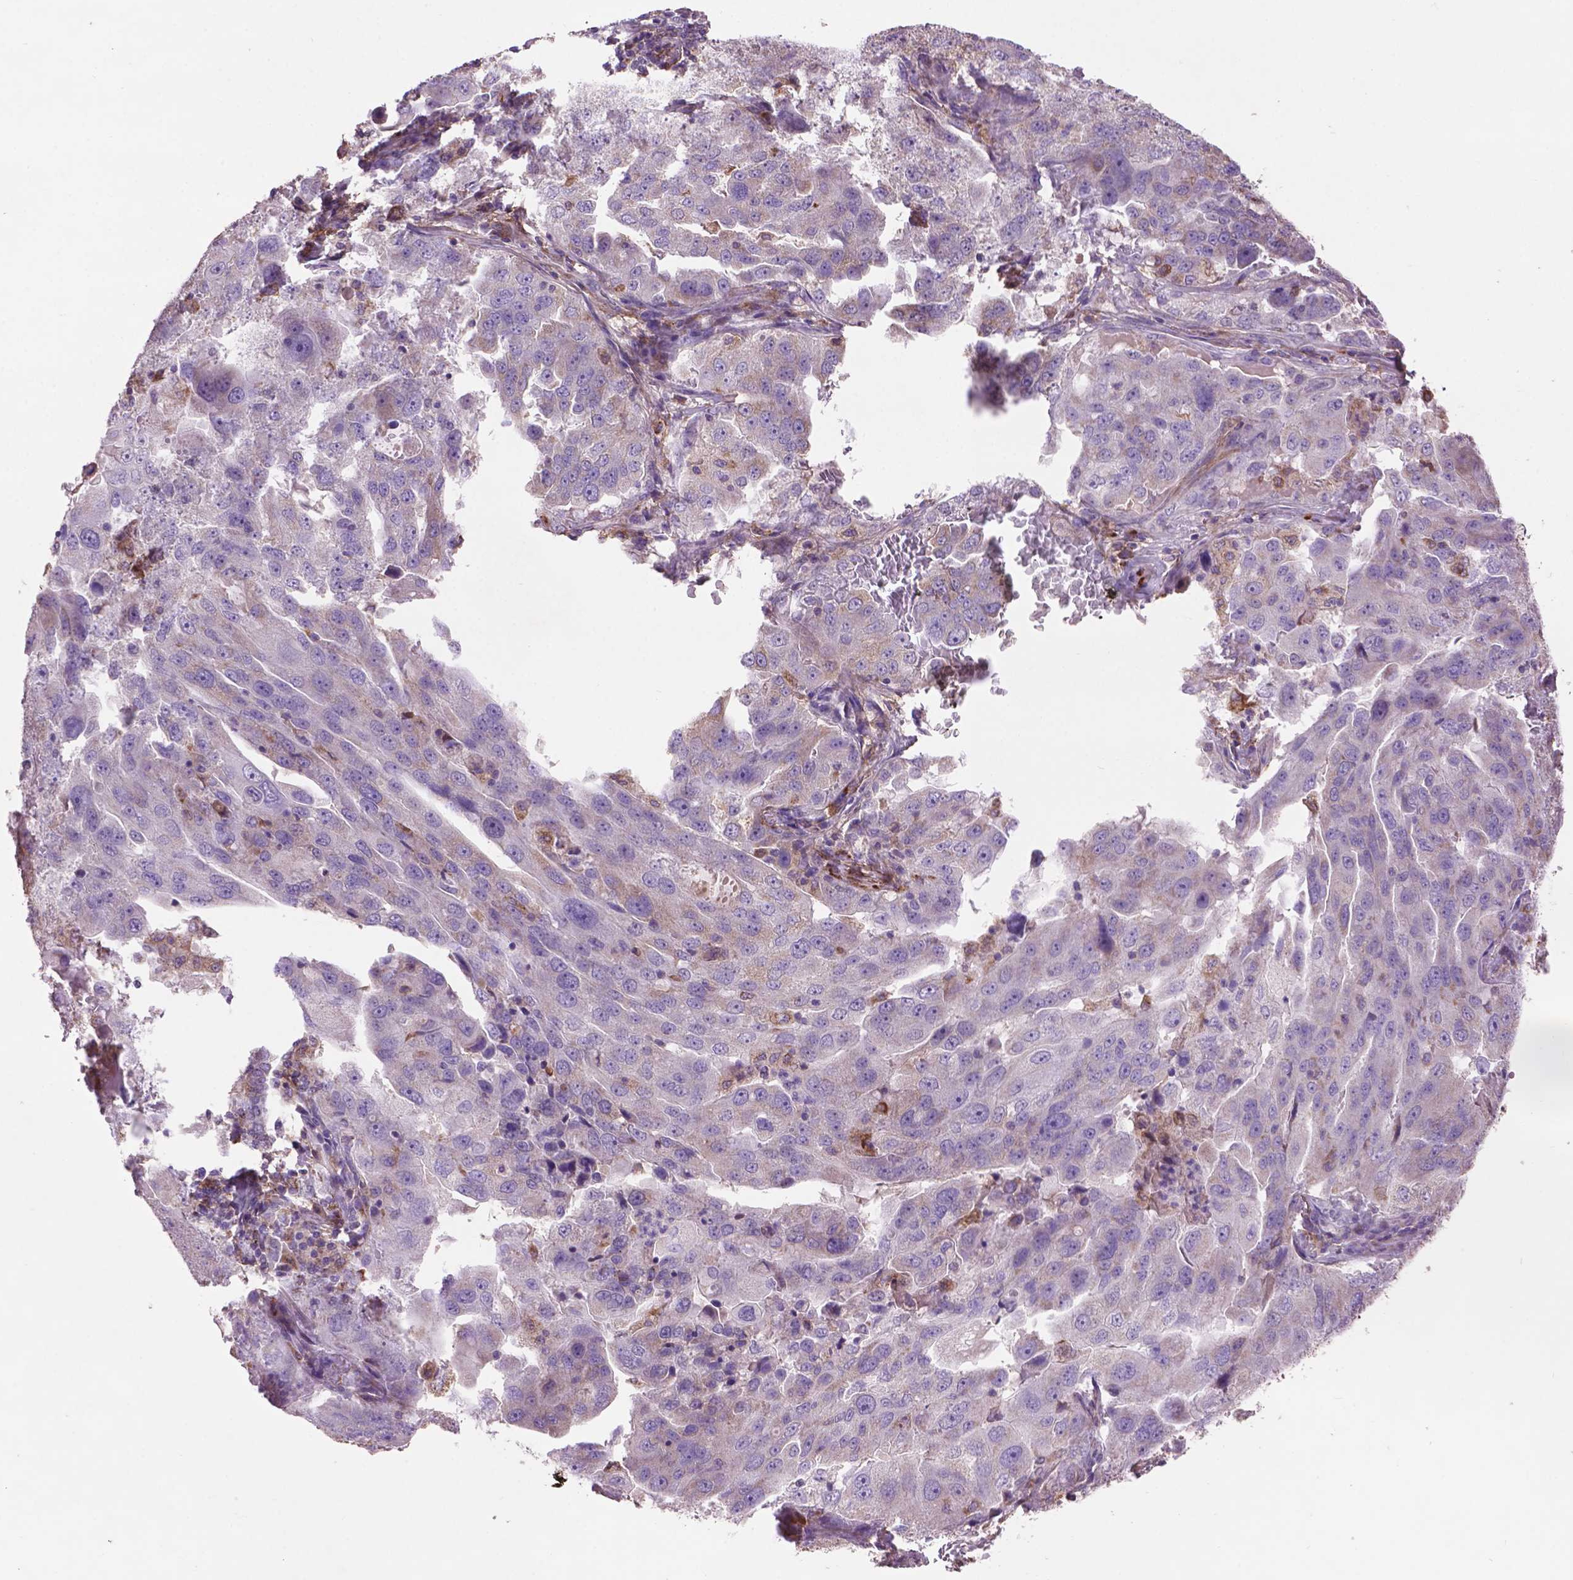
{"staining": {"intensity": "negative", "quantity": "none", "location": "none"}, "tissue": "lung cancer", "cell_type": "Tumor cells", "image_type": "cancer", "snomed": [{"axis": "morphology", "description": "Adenocarcinoma, NOS"}, {"axis": "topography", "description": "Lung"}], "caption": "Lung cancer (adenocarcinoma) was stained to show a protein in brown. There is no significant positivity in tumor cells.", "gene": "LRRC3C", "patient": {"sex": "female", "age": 61}}